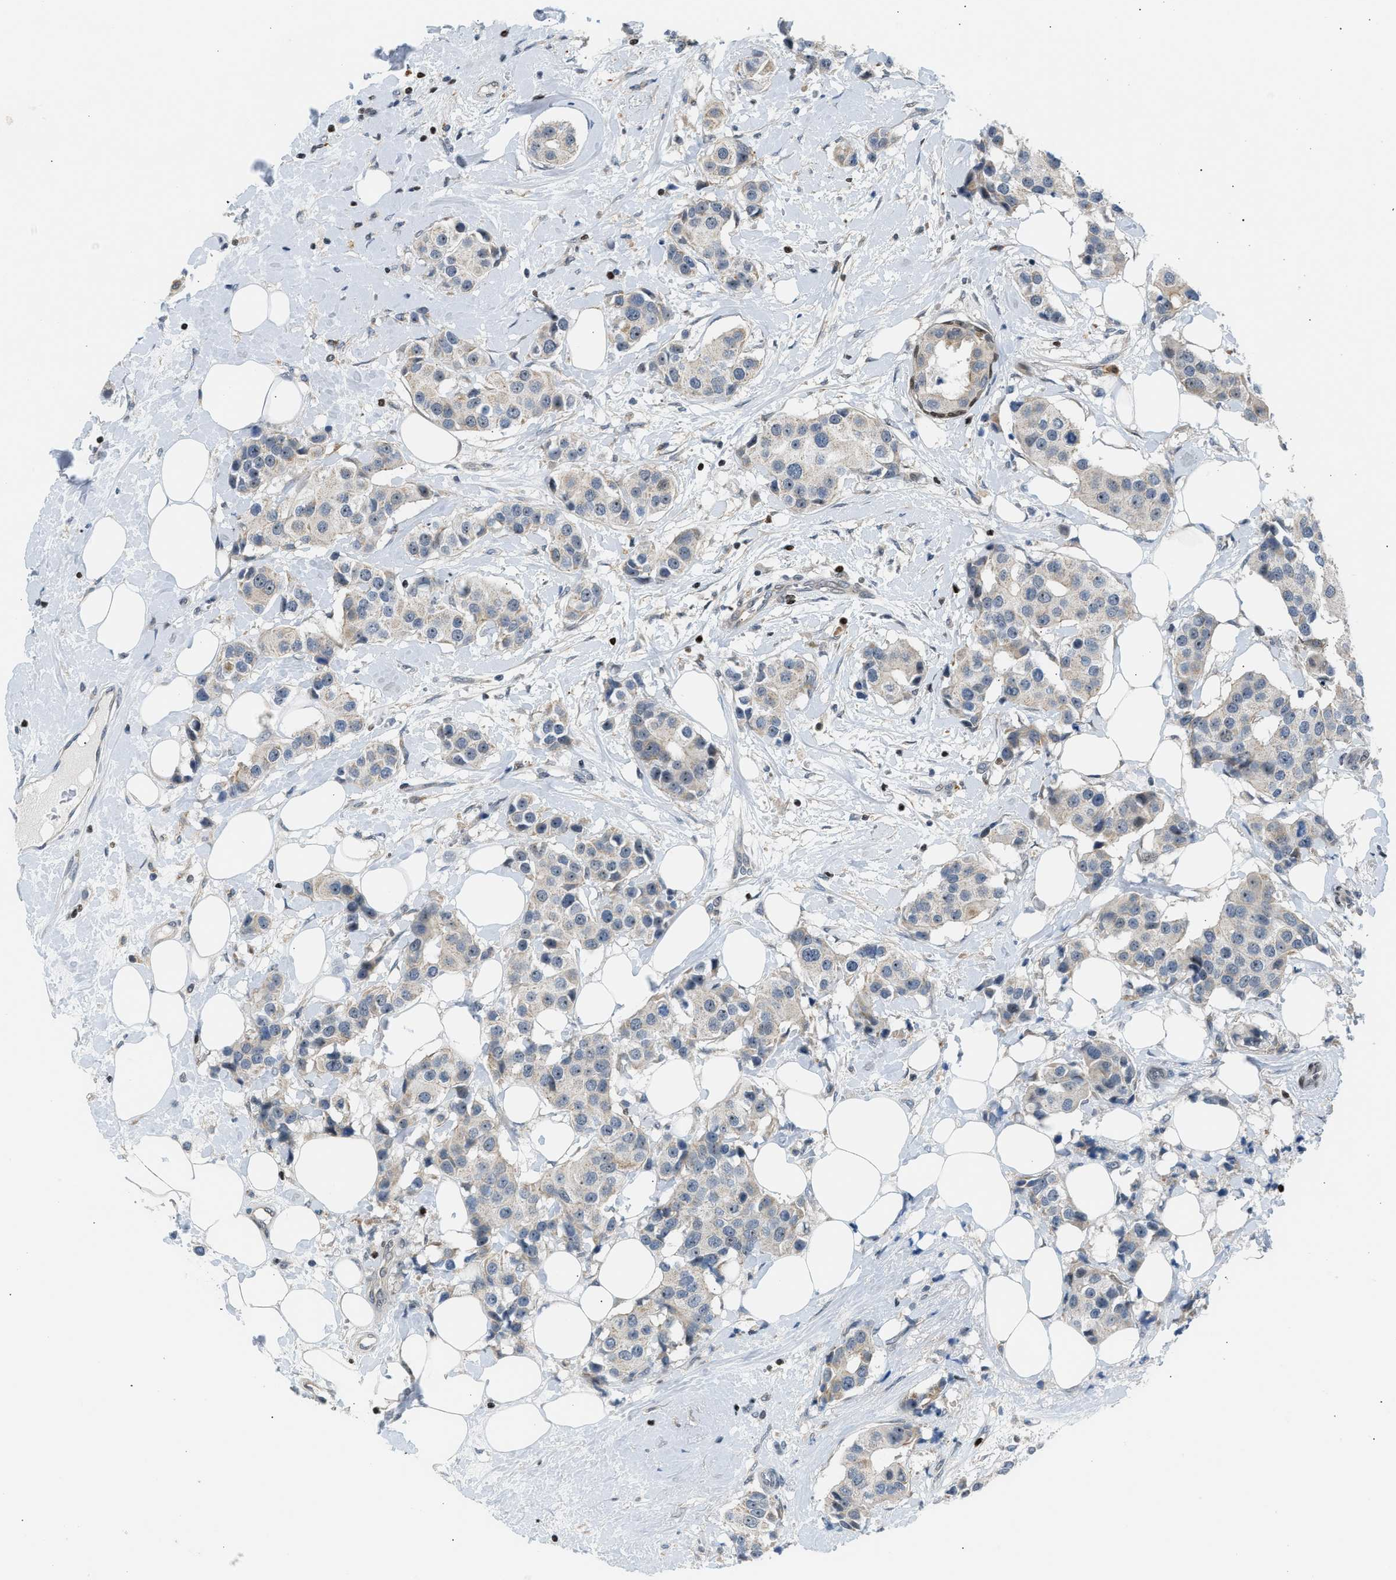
{"staining": {"intensity": "moderate", "quantity": "<25%", "location": "cytoplasmic/membranous"}, "tissue": "breast cancer", "cell_type": "Tumor cells", "image_type": "cancer", "snomed": [{"axis": "morphology", "description": "Normal tissue, NOS"}, {"axis": "morphology", "description": "Duct carcinoma"}, {"axis": "topography", "description": "Breast"}], "caption": "The histopathology image shows a brown stain indicating the presence of a protein in the cytoplasmic/membranous of tumor cells in breast intraductal carcinoma.", "gene": "NPS", "patient": {"sex": "female", "age": 39}}